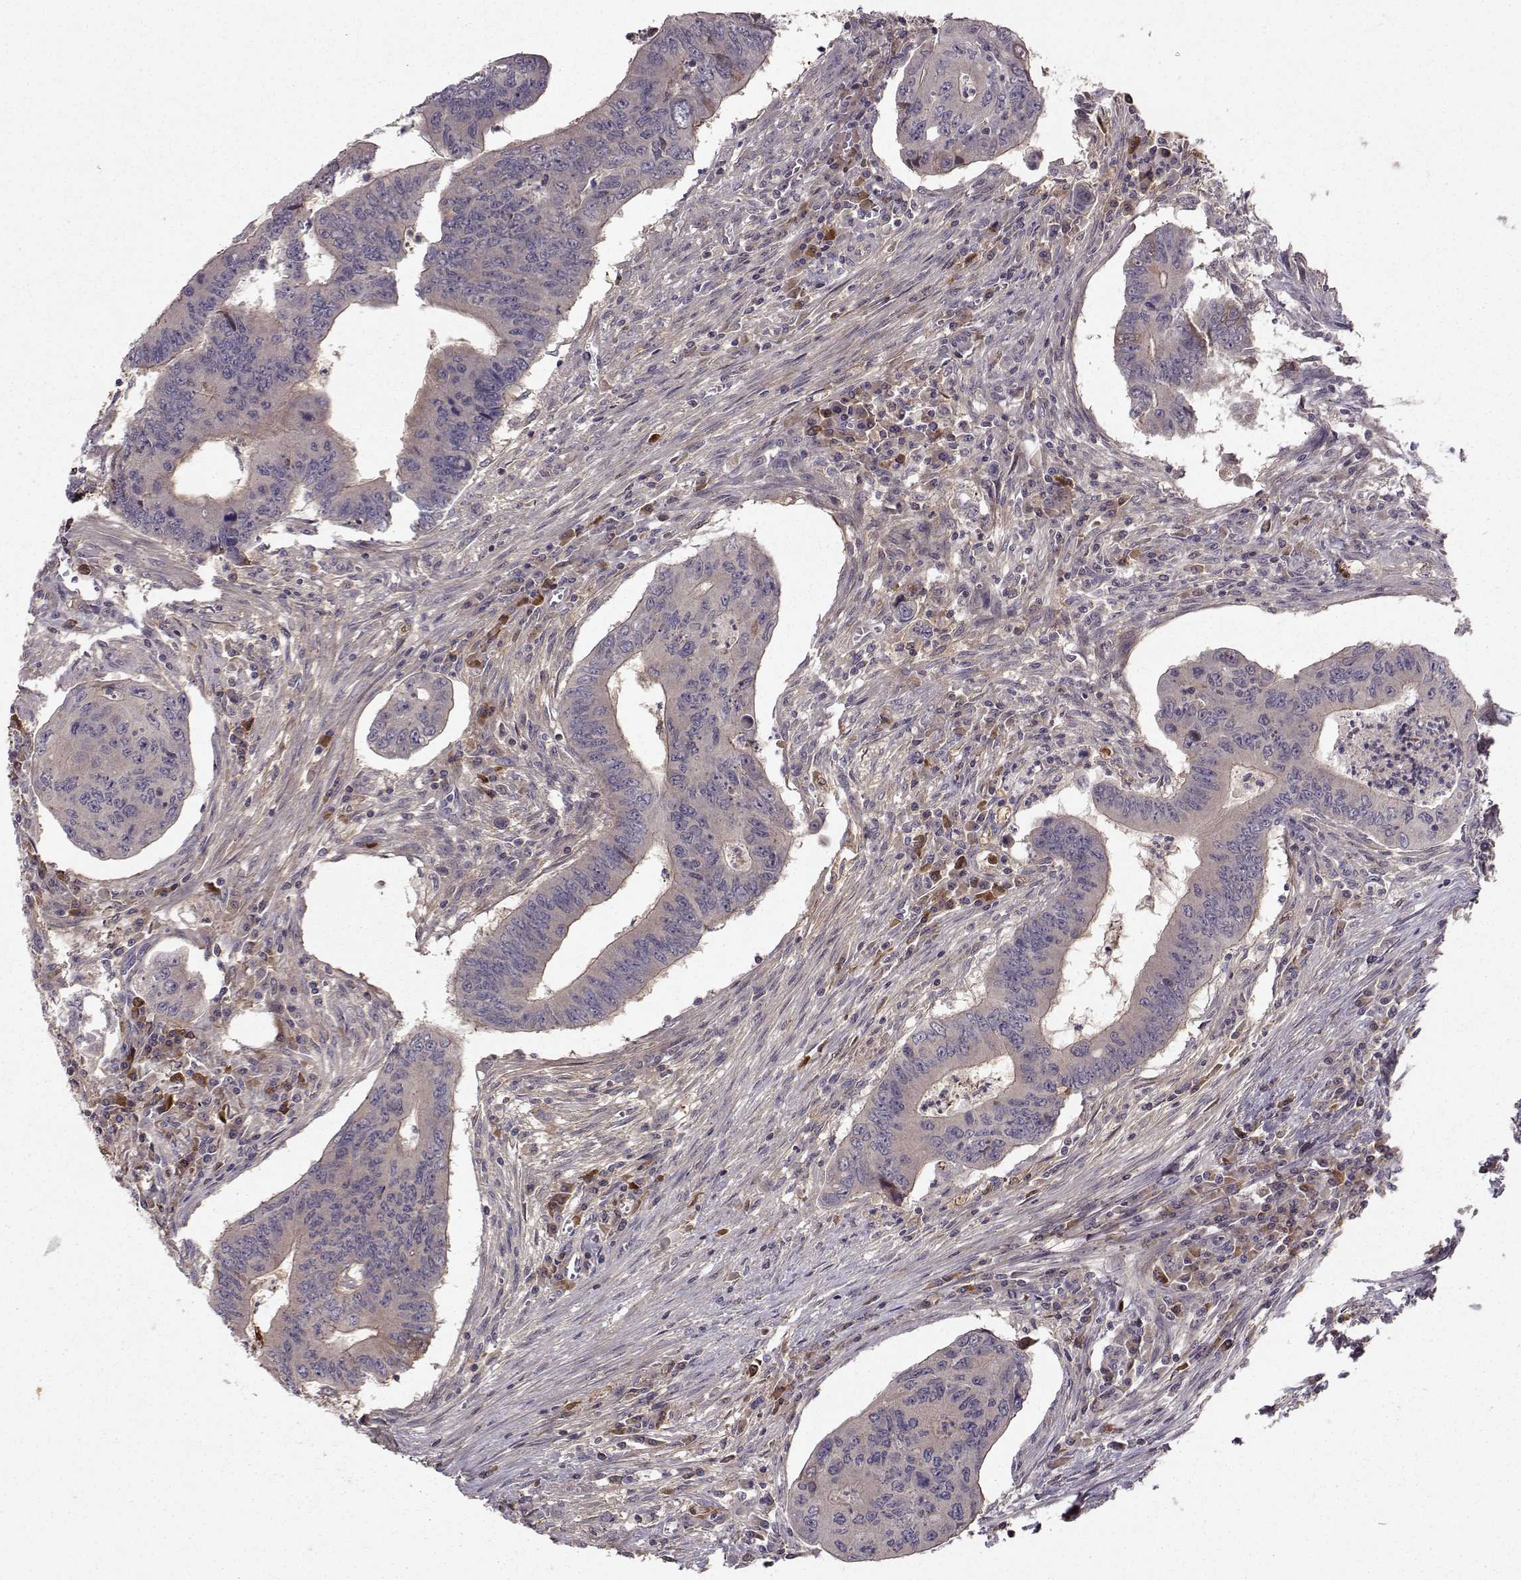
{"staining": {"intensity": "negative", "quantity": "none", "location": "none"}, "tissue": "colorectal cancer", "cell_type": "Tumor cells", "image_type": "cancer", "snomed": [{"axis": "morphology", "description": "Adenocarcinoma, NOS"}, {"axis": "topography", "description": "Colon"}], "caption": "High magnification brightfield microscopy of adenocarcinoma (colorectal) stained with DAB (3,3'-diaminobenzidine) (brown) and counterstained with hematoxylin (blue): tumor cells show no significant expression.", "gene": "WNT6", "patient": {"sex": "male", "age": 53}}